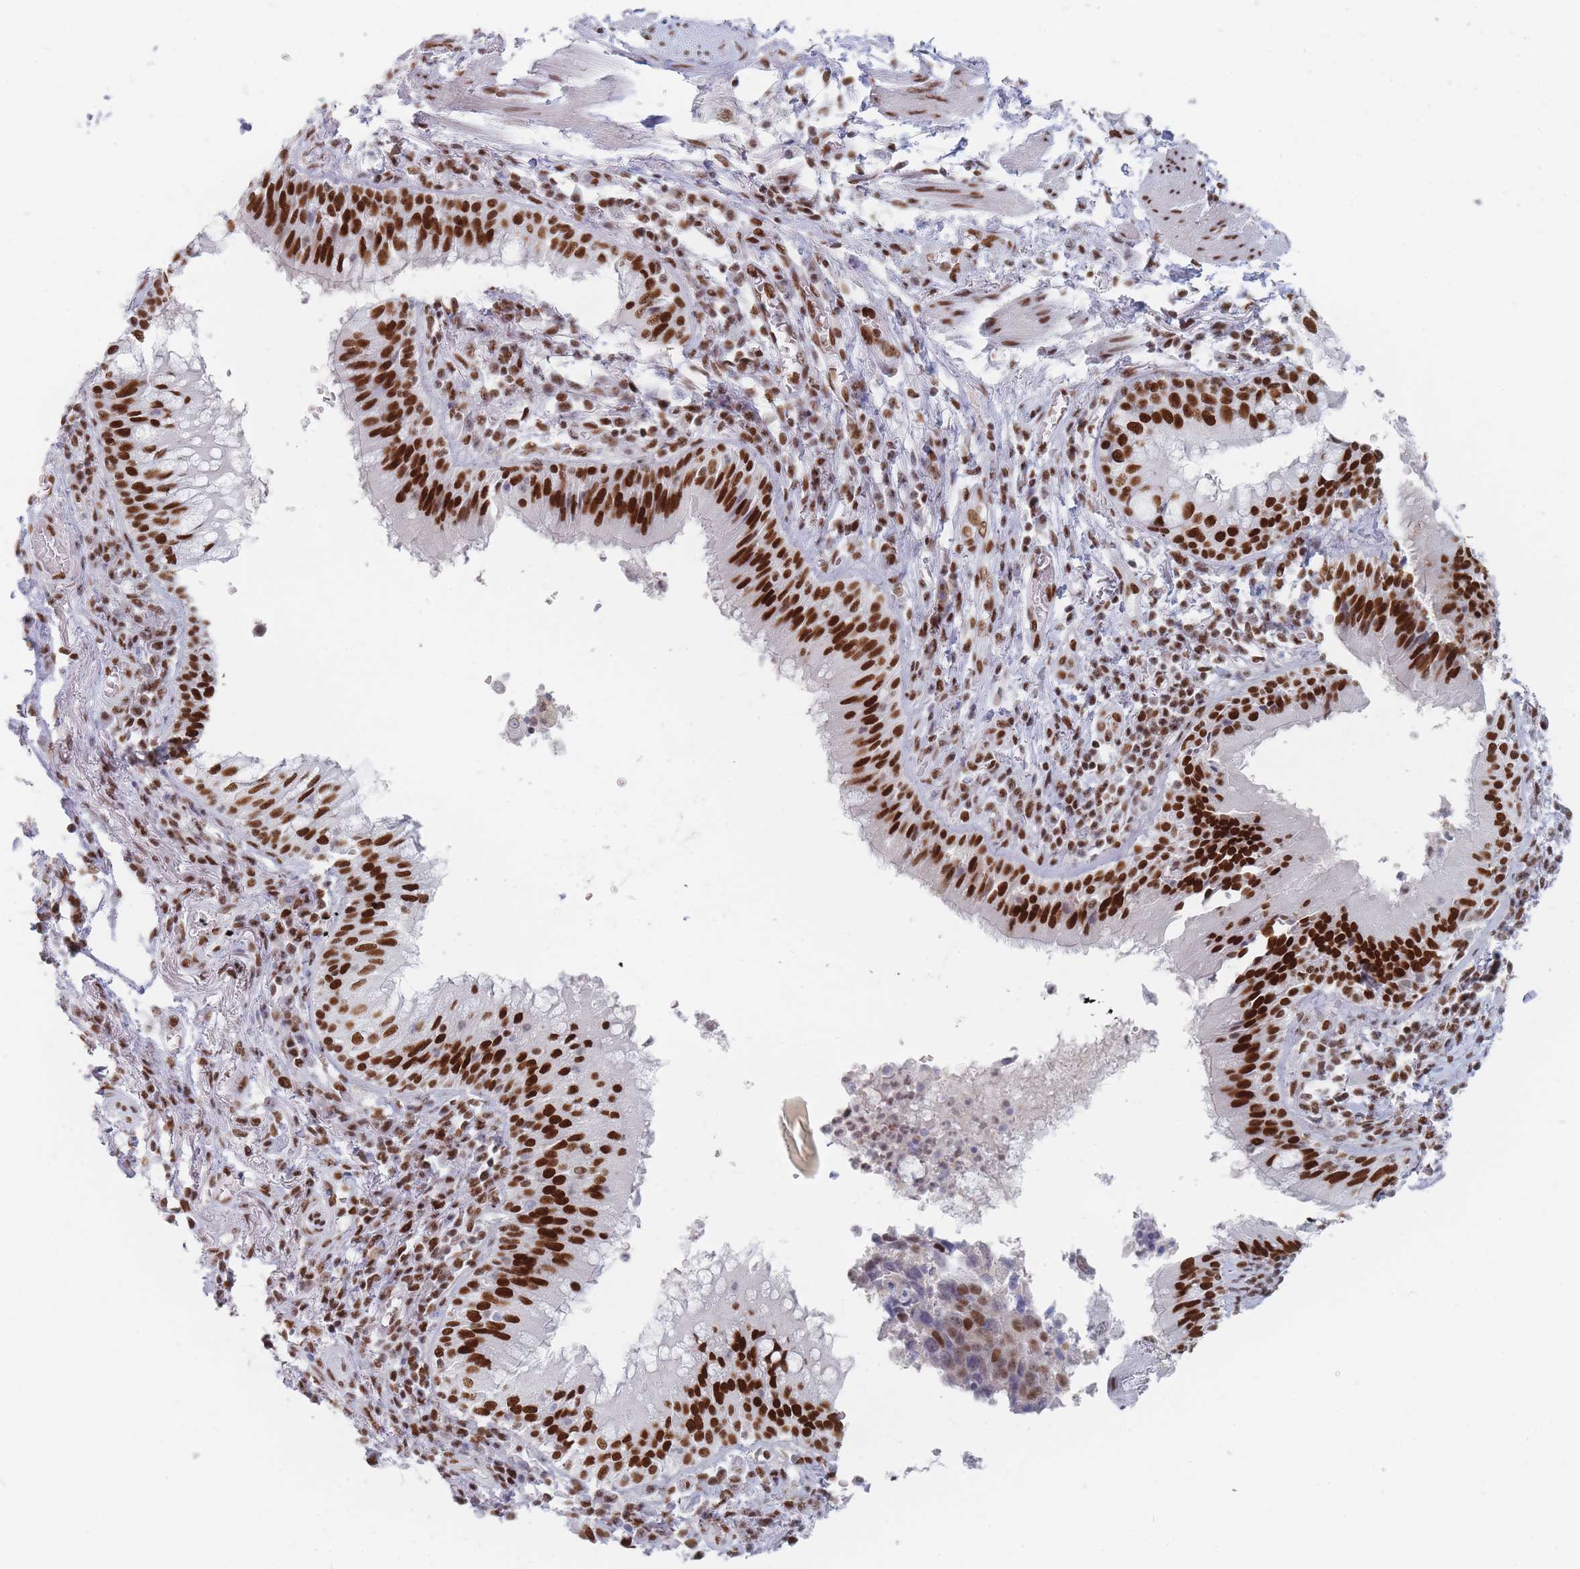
{"staining": {"intensity": "negative", "quantity": "none", "location": "none"}, "tissue": "adipose tissue", "cell_type": "Adipocytes", "image_type": "normal", "snomed": [{"axis": "morphology", "description": "Normal tissue, NOS"}, {"axis": "topography", "description": "Cartilage tissue"}, {"axis": "topography", "description": "Bronchus"}], "caption": "High magnification brightfield microscopy of normal adipose tissue stained with DAB (3,3'-diaminobenzidine) (brown) and counterstained with hematoxylin (blue): adipocytes show no significant positivity.", "gene": "SAFB2", "patient": {"sex": "male", "age": 56}}